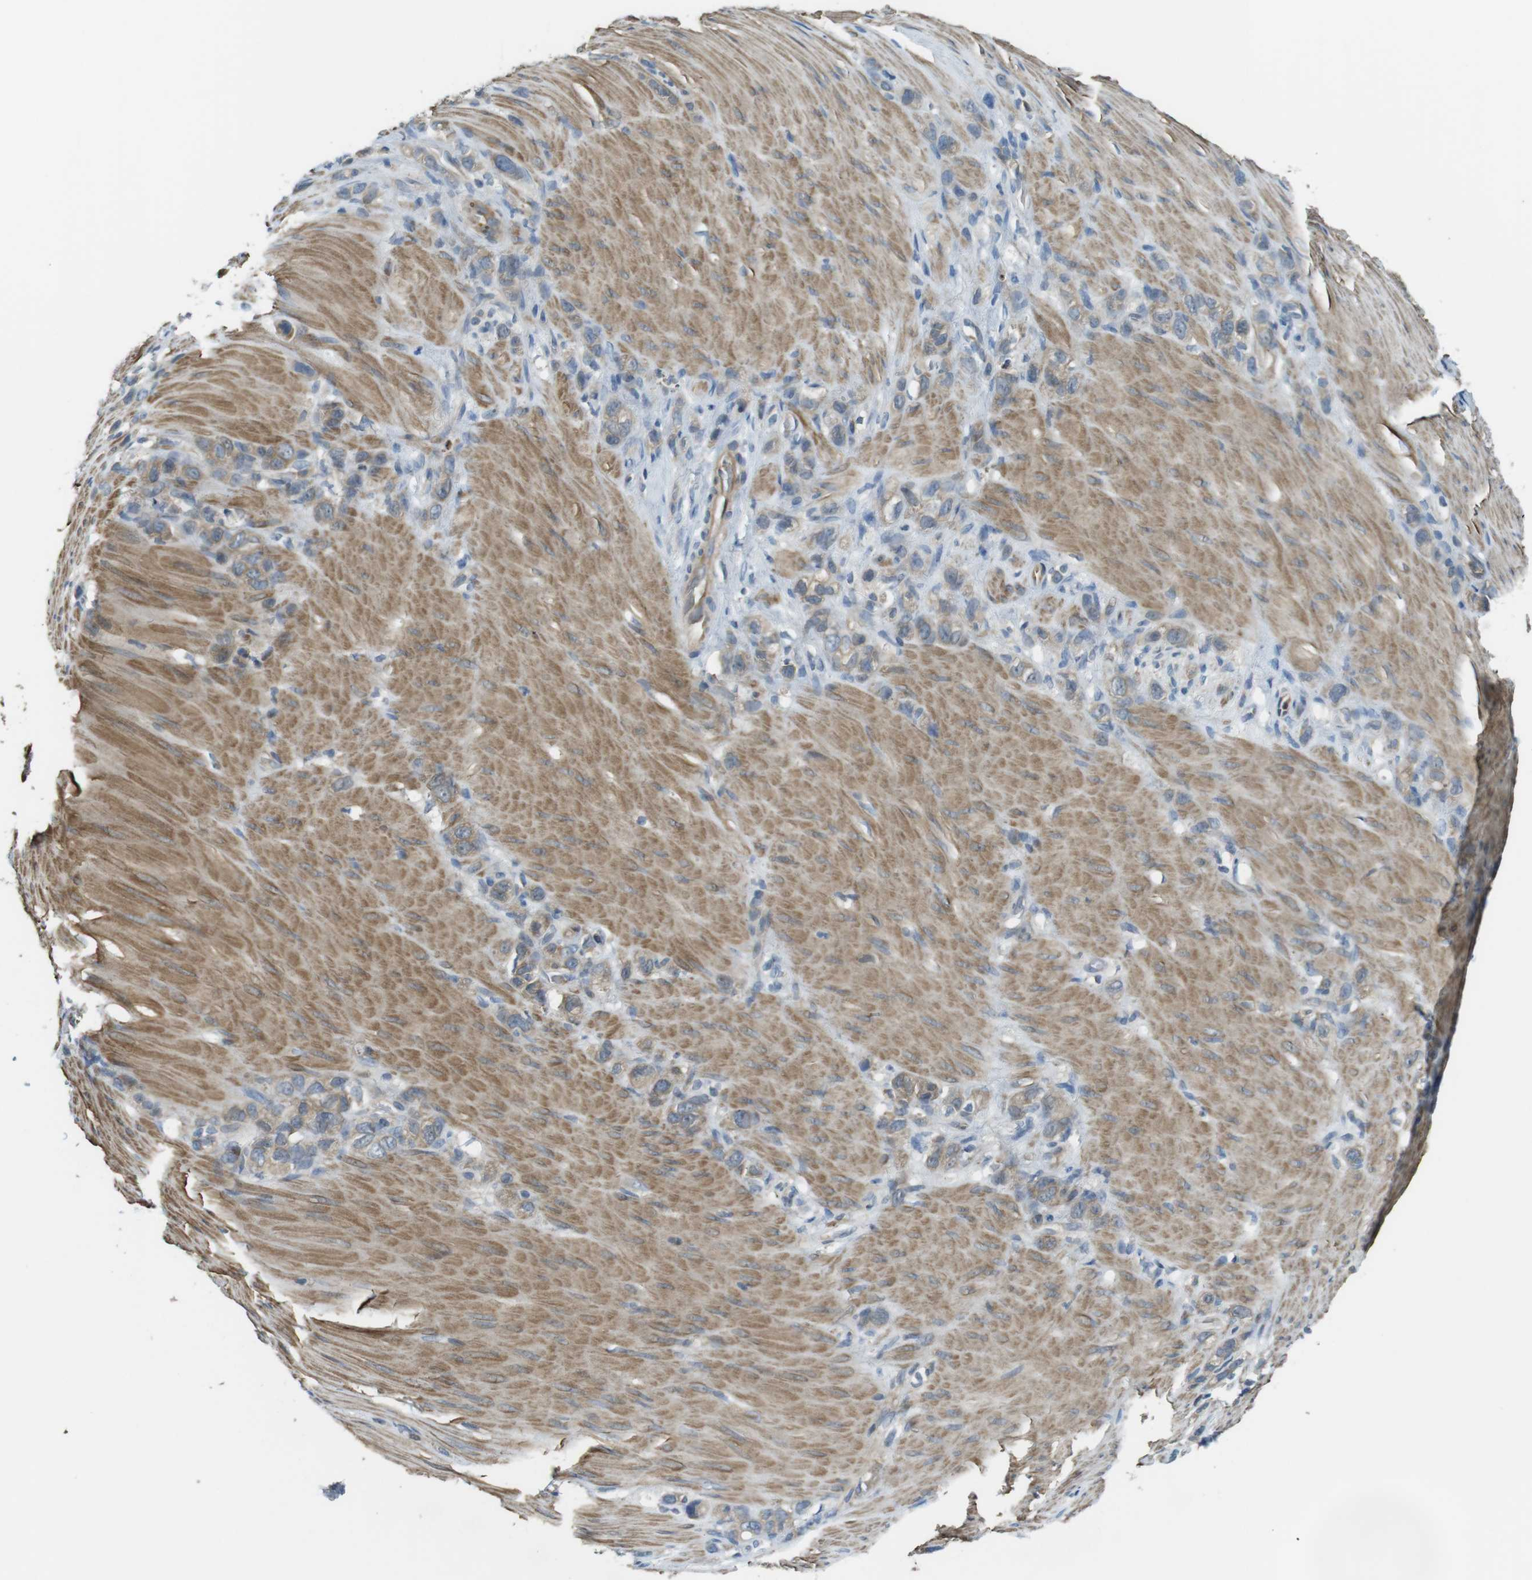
{"staining": {"intensity": "weak", "quantity": "25%-75%", "location": "cytoplasmic/membranous"}, "tissue": "stomach cancer", "cell_type": "Tumor cells", "image_type": "cancer", "snomed": [{"axis": "morphology", "description": "Normal tissue, NOS"}, {"axis": "morphology", "description": "Adenocarcinoma, NOS"}, {"axis": "morphology", "description": "Adenocarcinoma, High grade"}, {"axis": "topography", "description": "Stomach, upper"}, {"axis": "topography", "description": "Stomach"}], "caption": "High-power microscopy captured an IHC image of stomach cancer (high-grade adenocarcinoma), revealing weak cytoplasmic/membranous positivity in about 25%-75% of tumor cells.", "gene": "LRRC3B", "patient": {"sex": "female", "age": 65}}